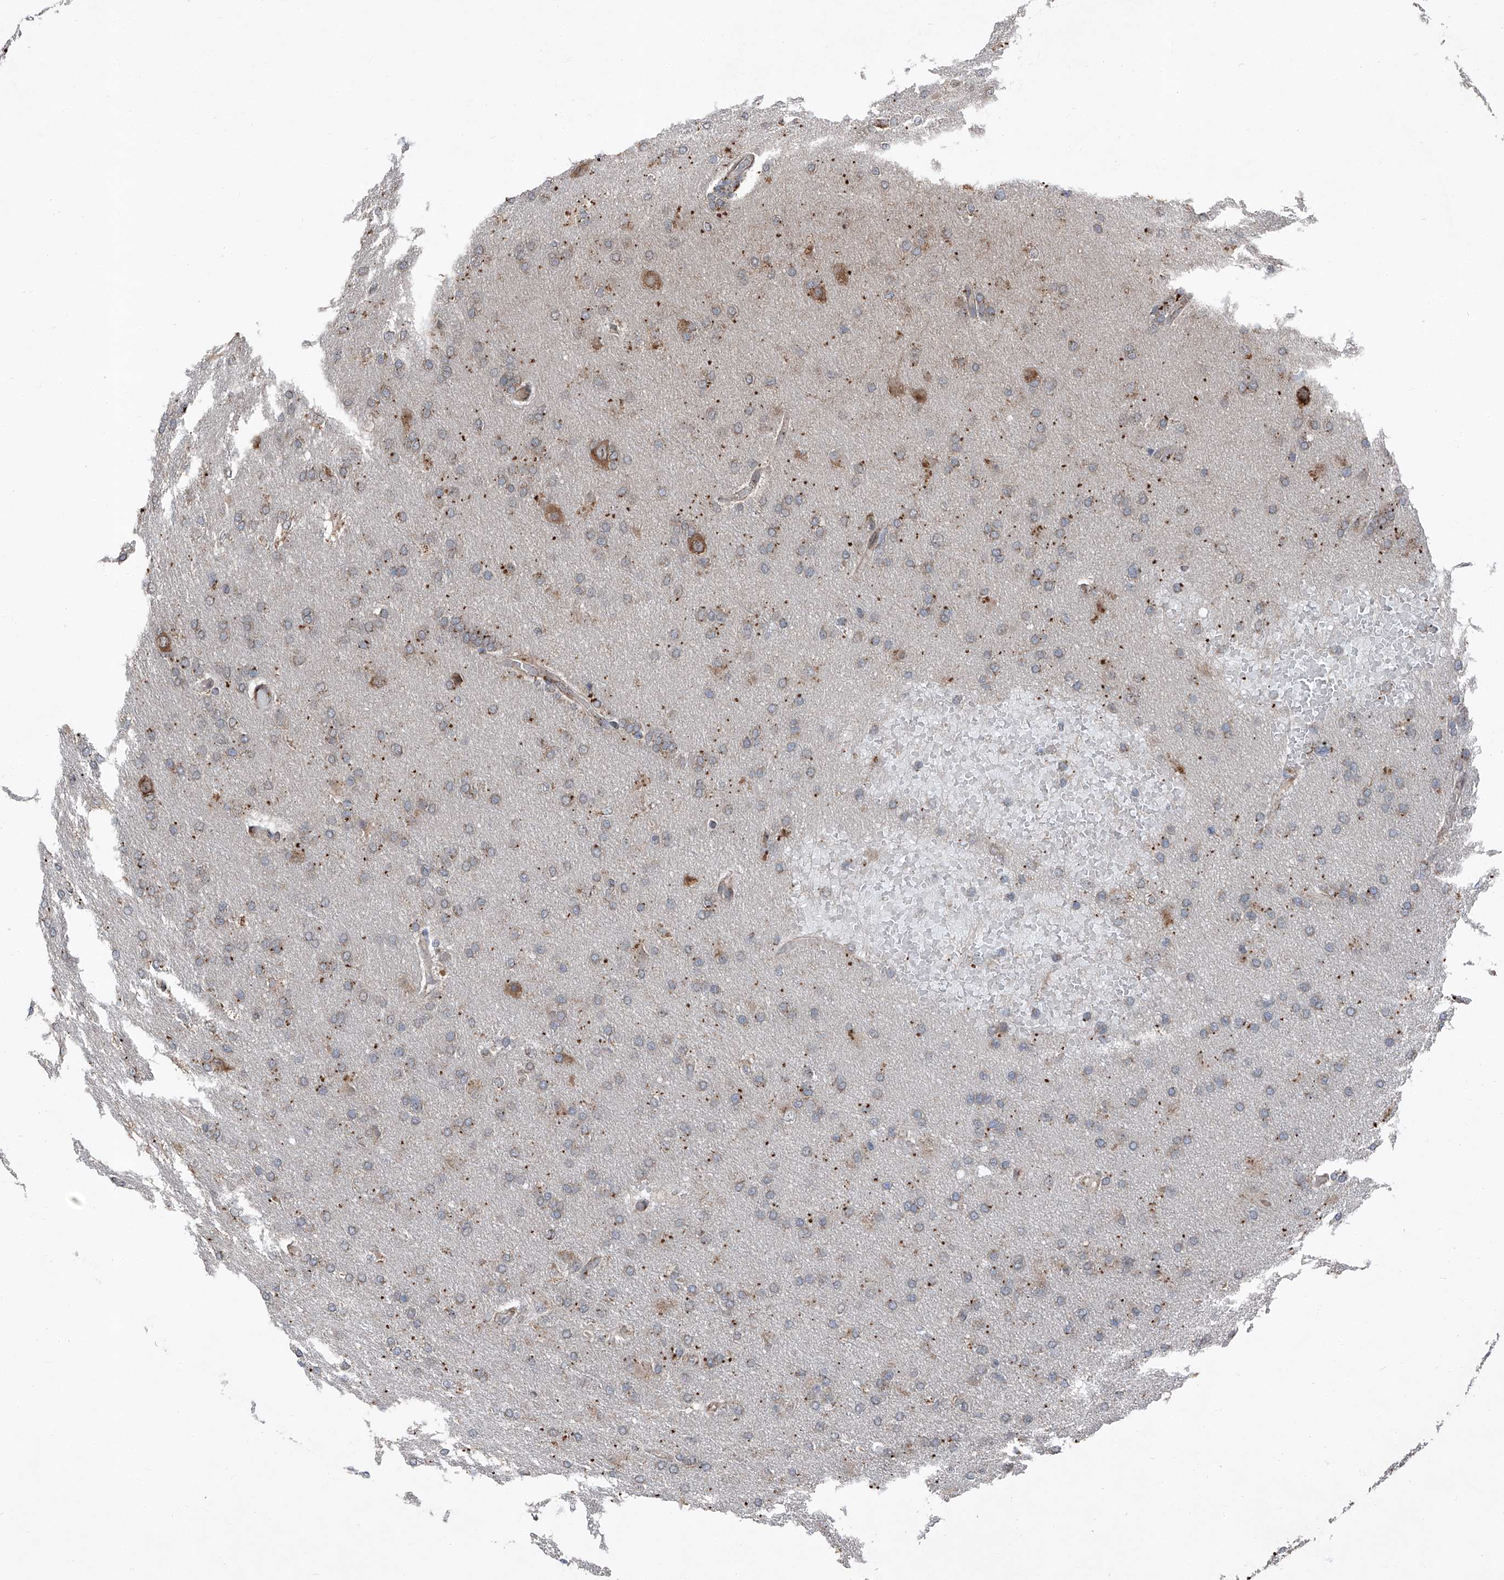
{"staining": {"intensity": "weak", "quantity": "<25%", "location": "cytoplasmic/membranous"}, "tissue": "glioma", "cell_type": "Tumor cells", "image_type": "cancer", "snomed": [{"axis": "morphology", "description": "Glioma, malignant, High grade"}, {"axis": "topography", "description": "Cerebral cortex"}], "caption": "A micrograph of glioma stained for a protein exhibits no brown staining in tumor cells.", "gene": "LIMK1", "patient": {"sex": "female", "age": 36}}